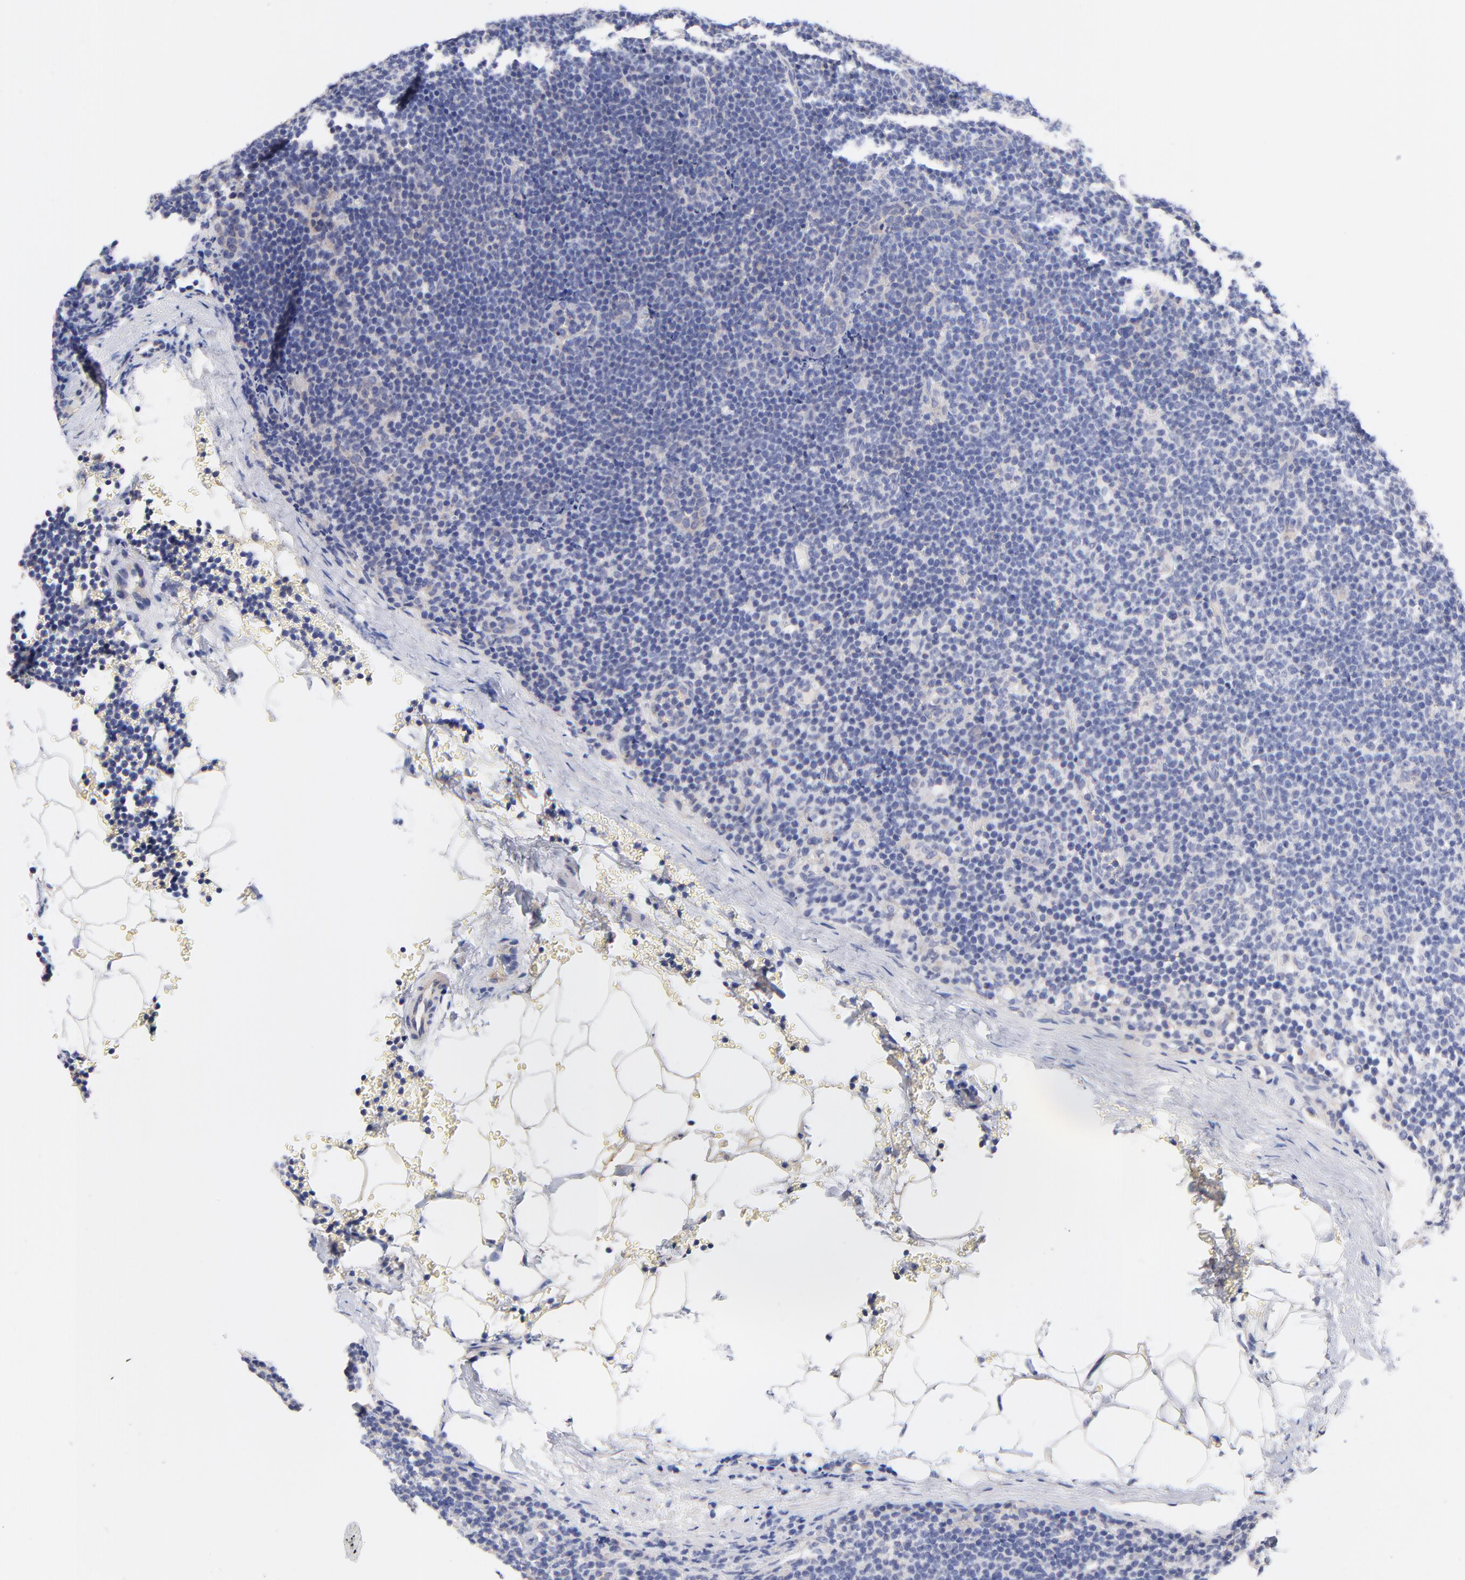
{"staining": {"intensity": "negative", "quantity": "none", "location": "none"}, "tissue": "lymphoma", "cell_type": "Tumor cells", "image_type": "cancer", "snomed": [{"axis": "morphology", "description": "Malignant lymphoma, non-Hodgkin's type, High grade"}, {"axis": "topography", "description": "Lymph node"}], "caption": "Immunohistochemistry (IHC) photomicrograph of neoplastic tissue: malignant lymphoma, non-Hodgkin's type (high-grade) stained with DAB (3,3'-diaminobenzidine) displays no significant protein positivity in tumor cells.", "gene": "HS3ST1", "patient": {"sex": "female", "age": 58}}